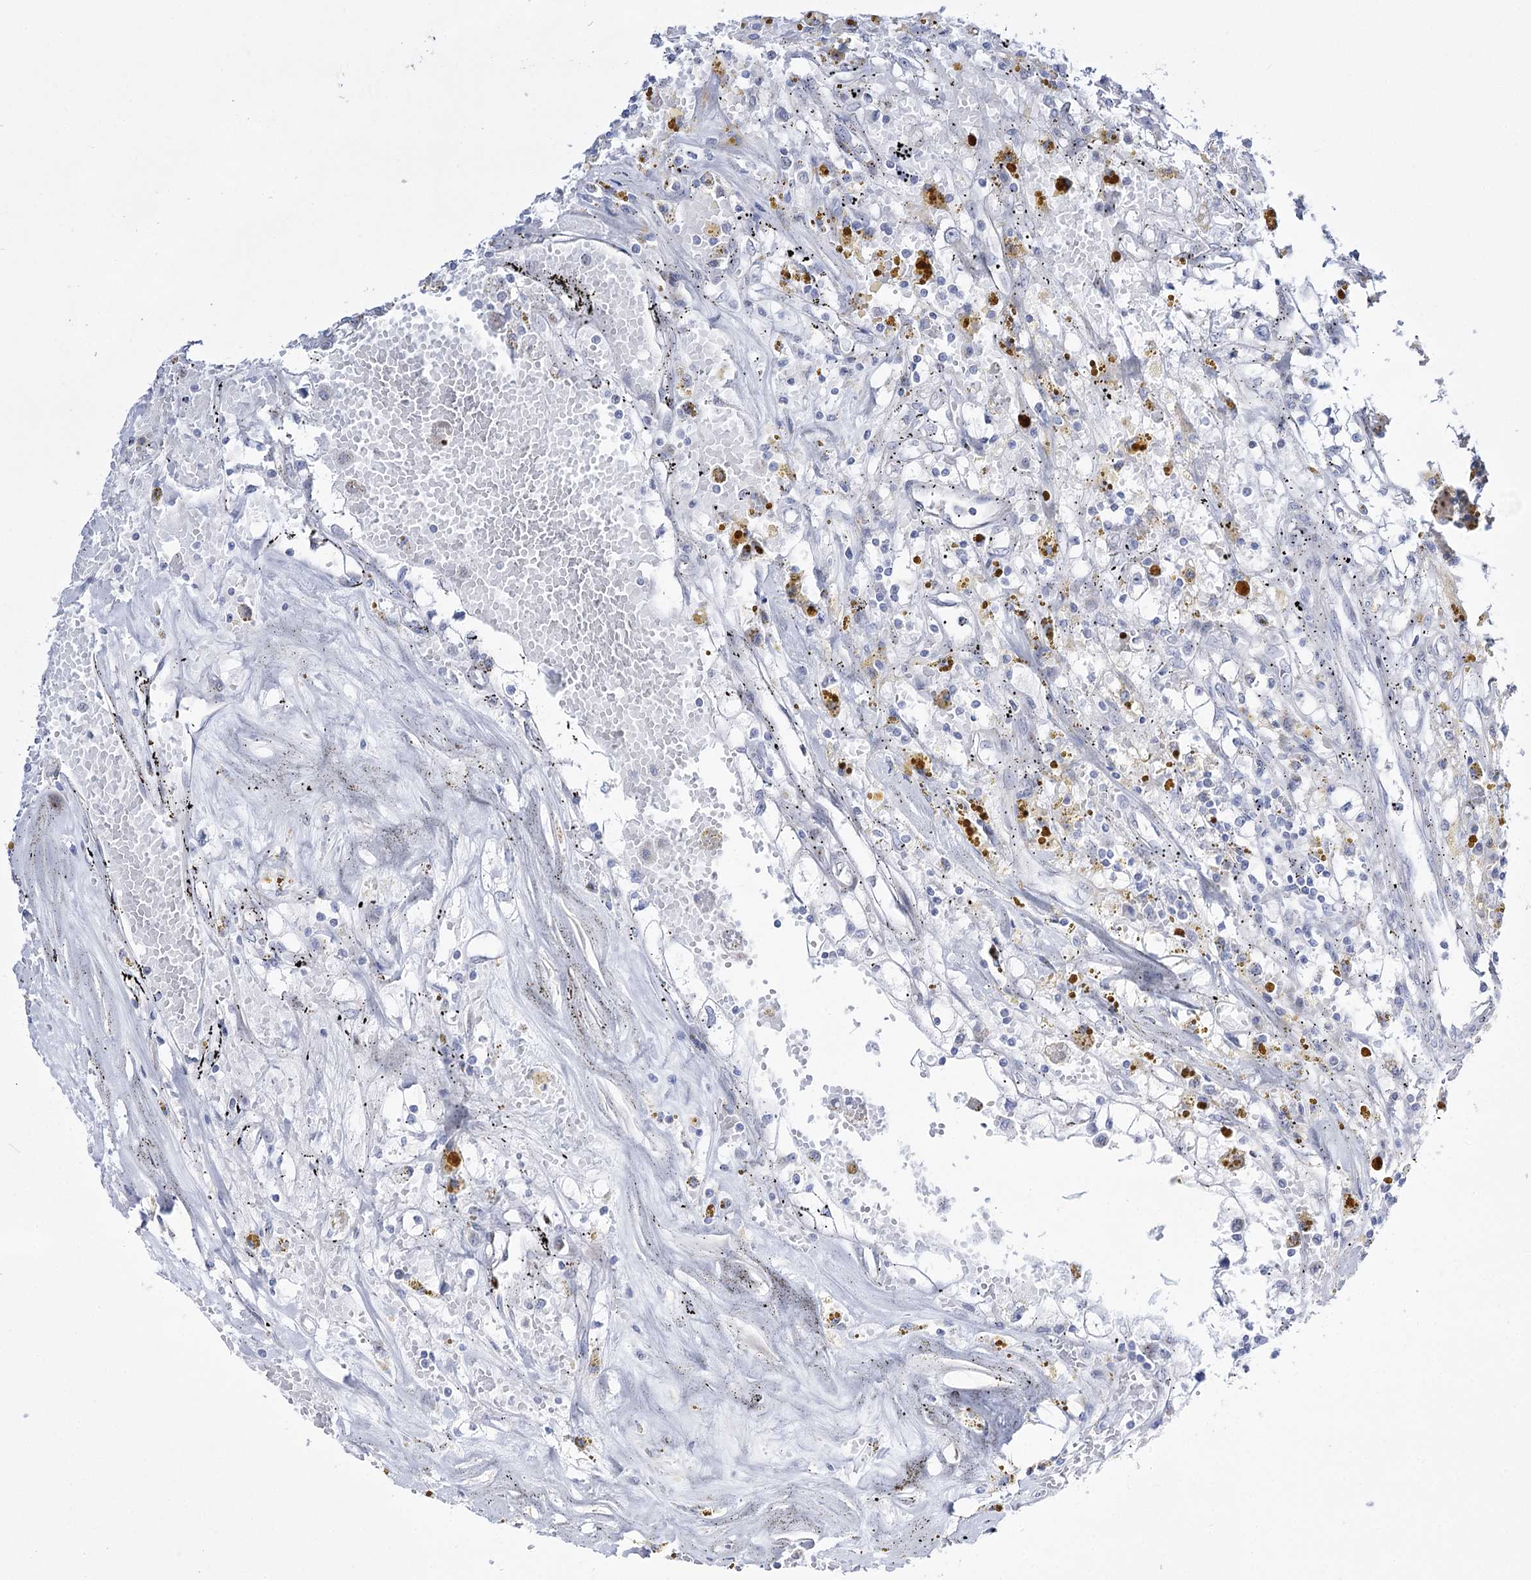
{"staining": {"intensity": "negative", "quantity": "none", "location": "none"}, "tissue": "renal cancer", "cell_type": "Tumor cells", "image_type": "cancer", "snomed": [{"axis": "morphology", "description": "Adenocarcinoma, NOS"}, {"axis": "topography", "description": "Kidney"}], "caption": "Tumor cells are negative for protein expression in human renal adenocarcinoma.", "gene": "RBM15B", "patient": {"sex": "male", "age": 56}}